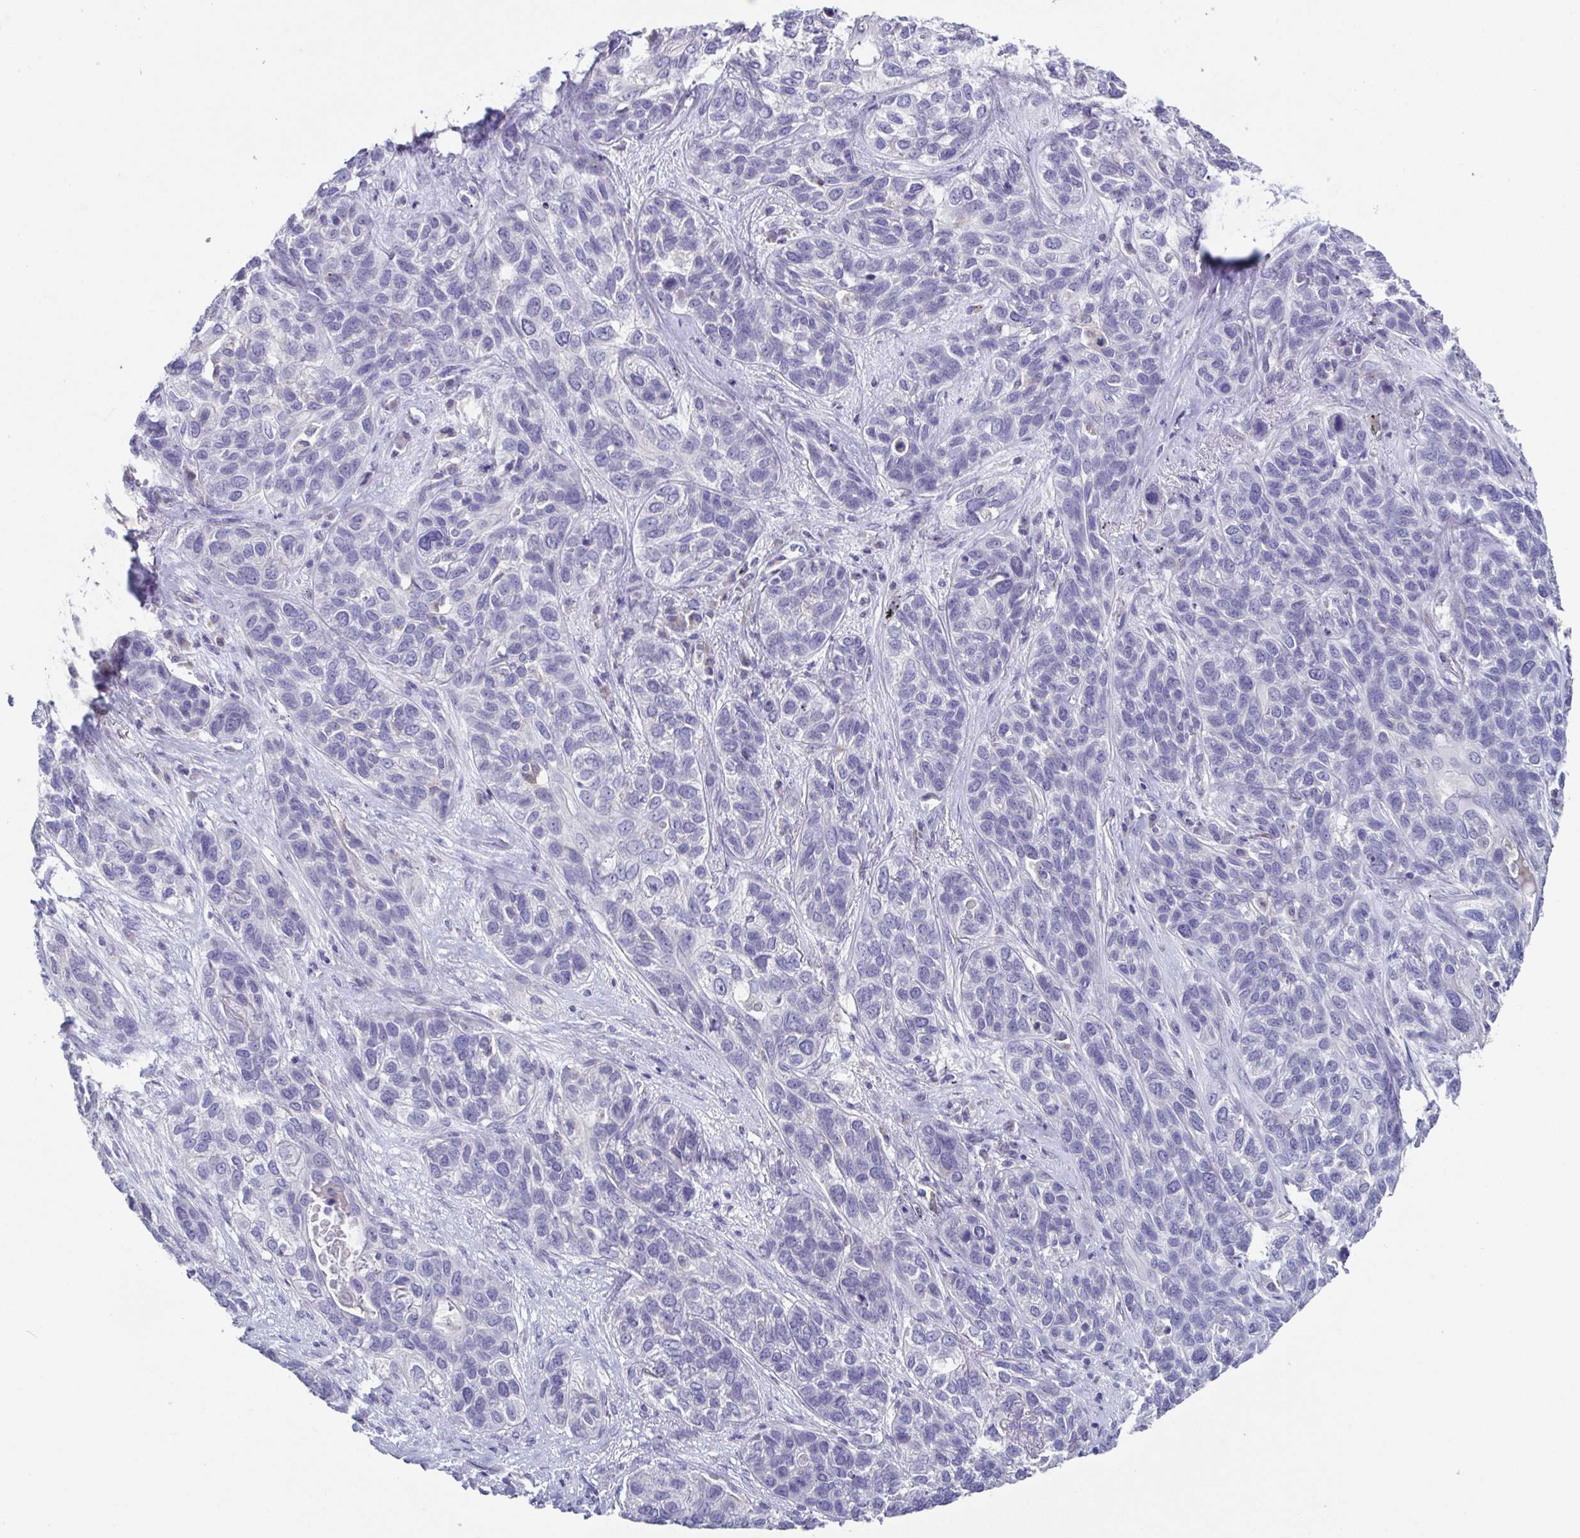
{"staining": {"intensity": "negative", "quantity": "none", "location": "none"}, "tissue": "lung cancer", "cell_type": "Tumor cells", "image_type": "cancer", "snomed": [{"axis": "morphology", "description": "Squamous cell carcinoma, NOS"}, {"axis": "topography", "description": "Lung"}], "caption": "Tumor cells are negative for protein expression in human lung squamous cell carcinoma. (Brightfield microscopy of DAB (3,3'-diaminobenzidine) immunohistochemistry at high magnification).", "gene": "RDH11", "patient": {"sex": "female", "age": 70}}